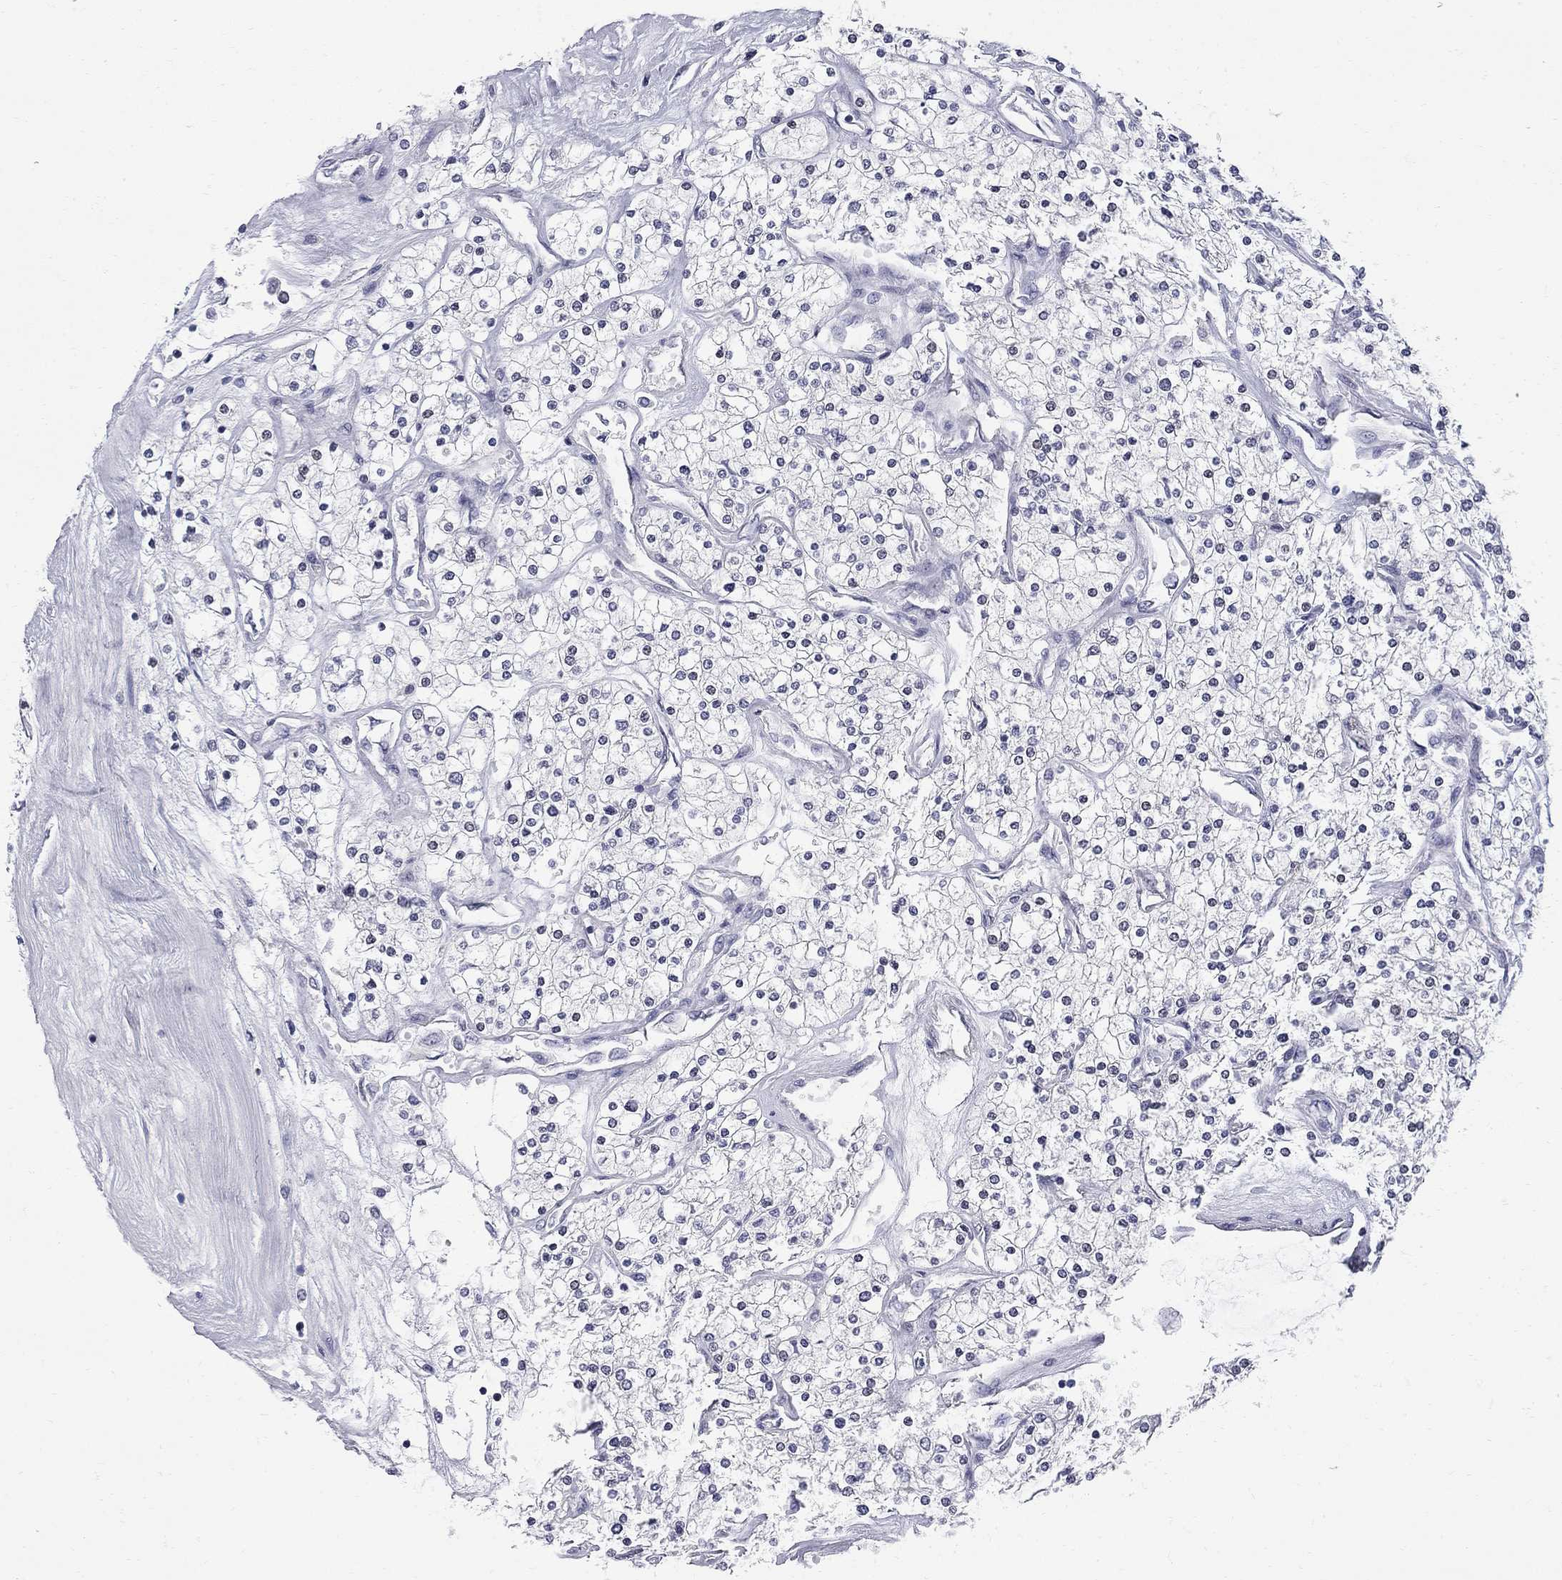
{"staining": {"intensity": "negative", "quantity": "none", "location": "none"}, "tissue": "renal cancer", "cell_type": "Tumor cells", "image_type": "cancer", "snomed": [{"axis": "morphology", "description": "Adenocarcinoma, NOS"}, {"axis": "topography", "description": "Kidney"}], "caption": "Tumor cells show no significant protein expression in renal cancer. (DAB (3,3'-diaminobenzidine) IHC, high magnification).", "gene": "GALNT8", "patient": {"sex": "male", "age": 80}}